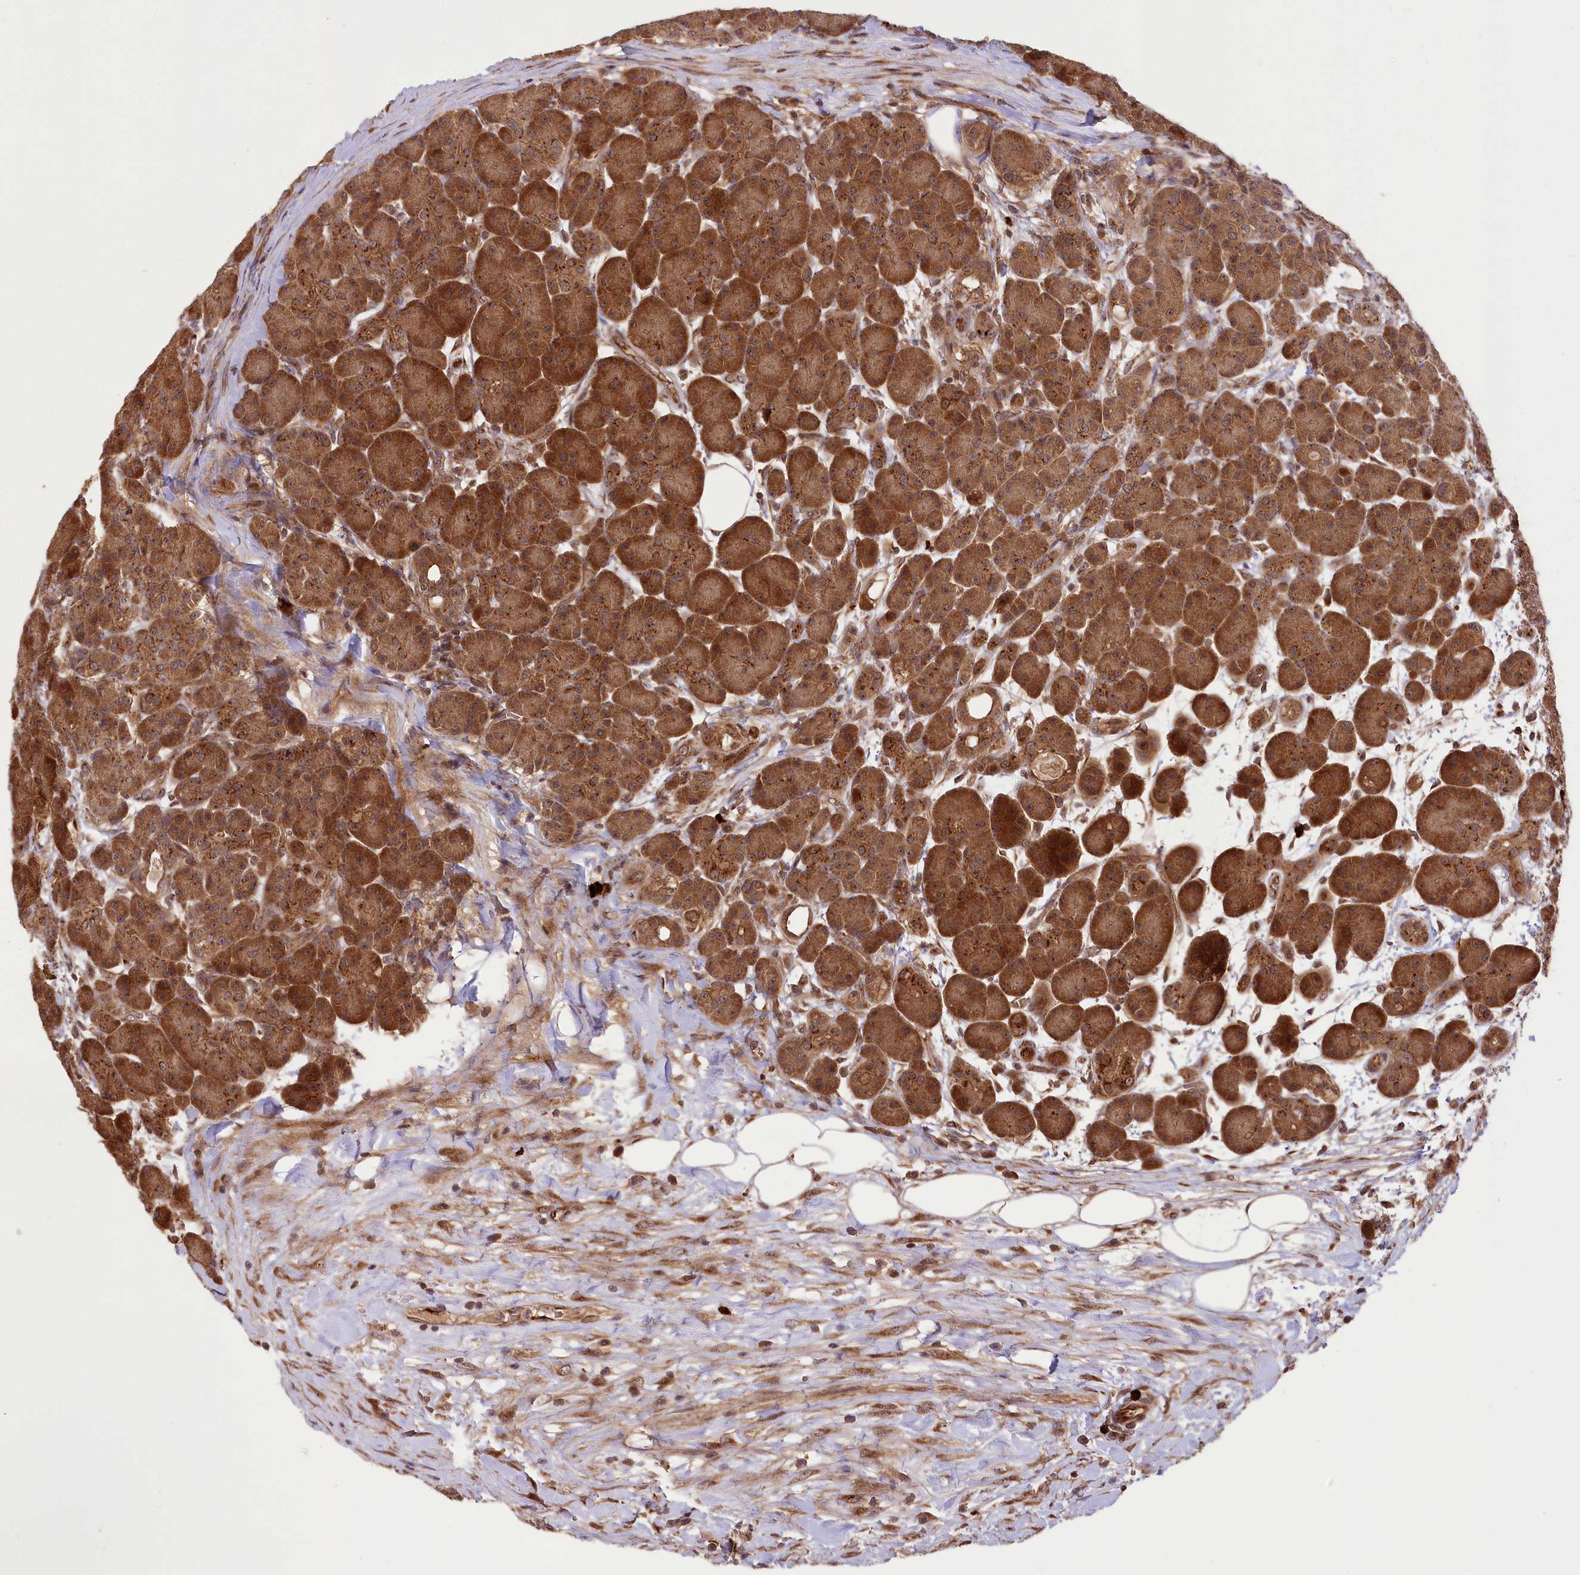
{"staining": {"intensity": "strong", "quantity": ">75%", "location": "cytoplasmic/membranous"}, "tissue": "pancreas", "cell_type": "Exocrine glandular cells", "image_type": "normal", "snomed": [{"axis": "morphology", "description": "Normal tissue, NOS"}, {"axis": "topography", "description": "Pancreas"}], "caption": "Unremarkable pancreas was stained to show a protein in brown. There is high levels of strong cytoplasmic/membranous positivity in about >75% of exocrine glandular cells.", "gene": "CARD19", "patient": {"sex": "male", "age": 63}}